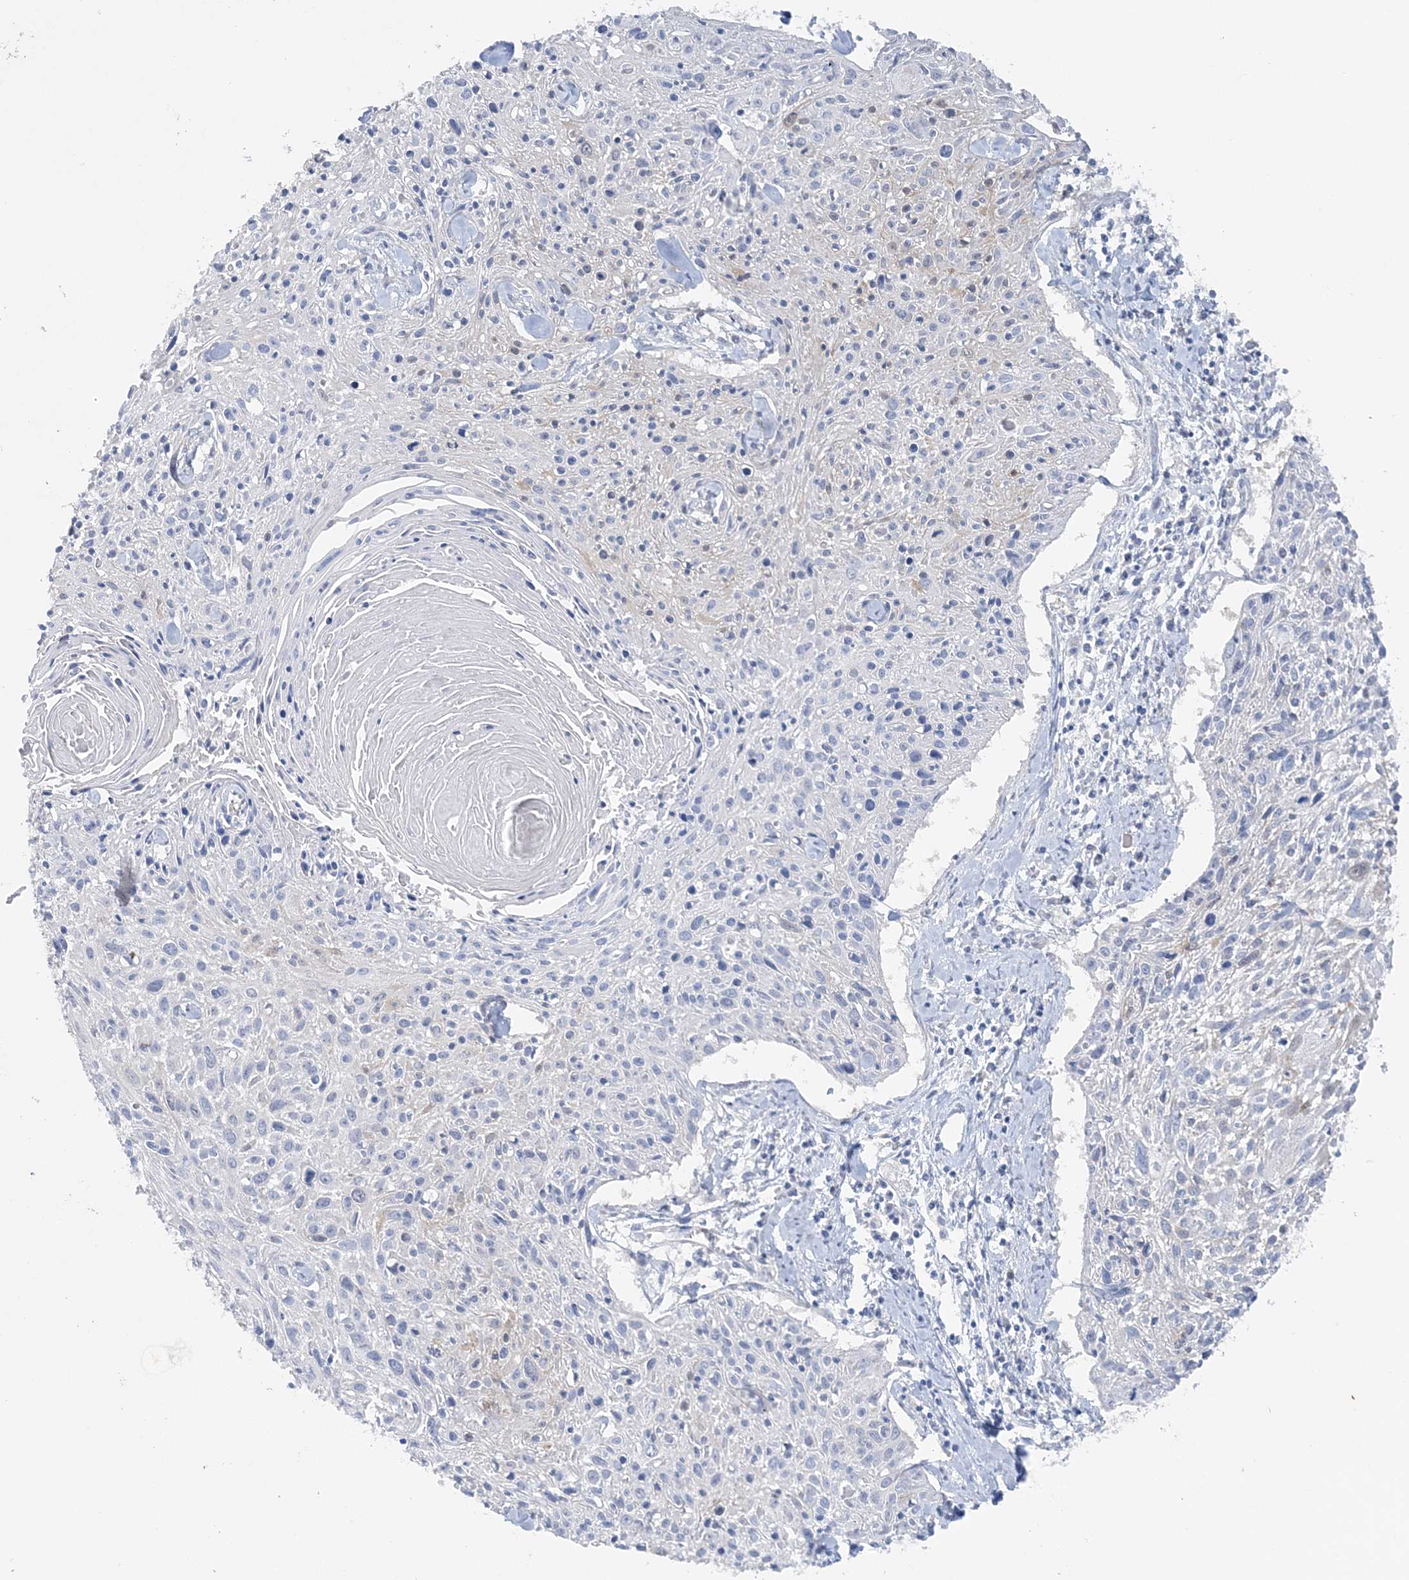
{"staining": {"intensity": "negative", "quantity": "none", "location": "none"}, "tissue": "cervical cancer", "cell_type": "Tumor cells", "image_type": "cancer", "snomed": [{"axis": "morphology", "description": "Squamous cell carcinoma, NOS"}, {"axis": "topography", "description": "Cervix"}], "caption": "The image reveals no staining of tumor cells in cervical cancer (squamous cell carcinoma).", "gene": "HMGCS1", "patient": {"sex": "female", "age": 51}}